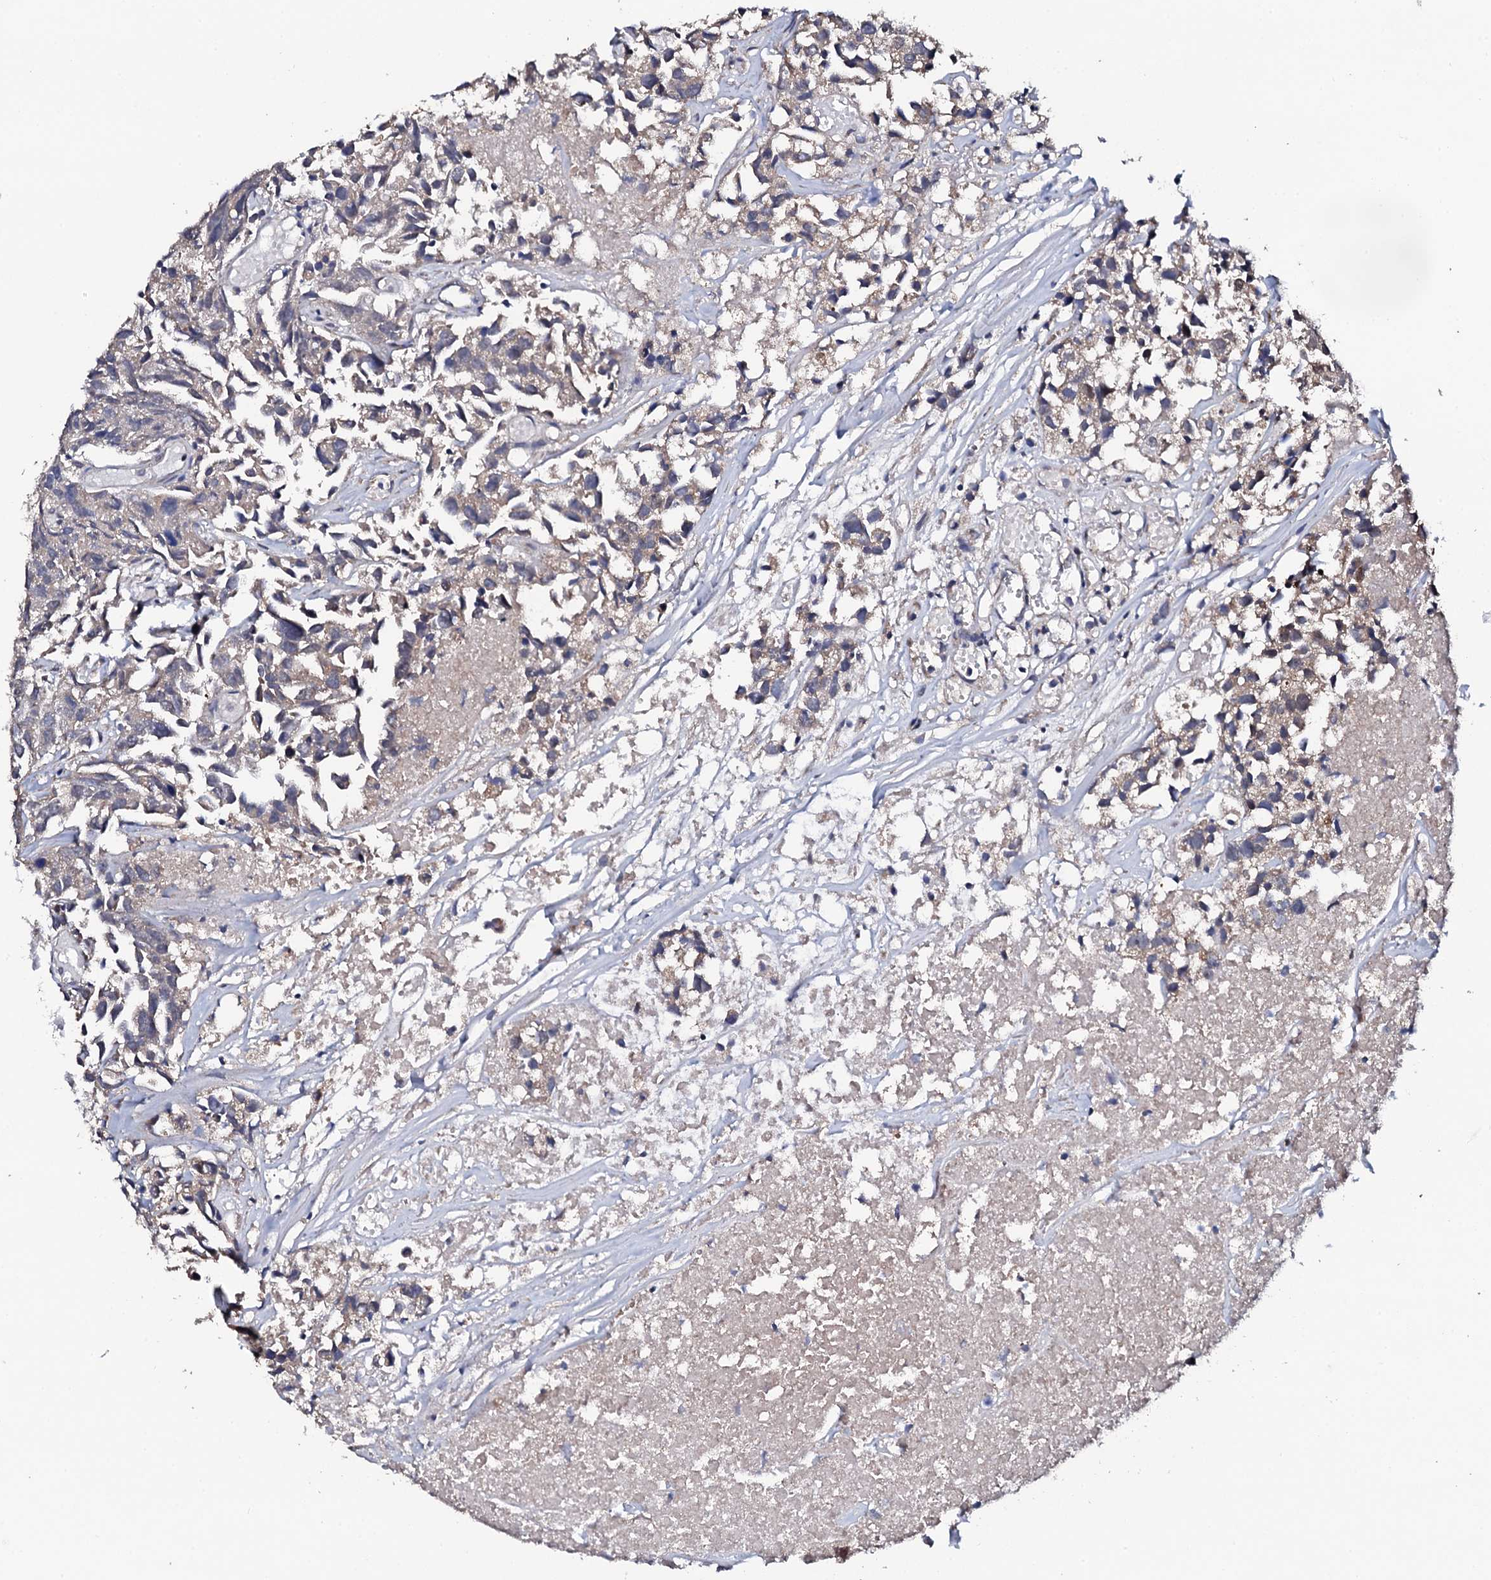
{"staining": {"intensity": "weak", "quantity": "<25%", "location": "cytoplasmic/membranous"}, "tissue": "urothelial cancer", "cell_type": "Tumor cells", "image_type": "cancer", "snomed": [{"axis": "morphology", "description": "Urothelial carcinoma, High grade"}, {"axis": "topography", "description": "Urinary bladder"}], "caption": "DAB (3,3'-diaminobenzidine) immunohistochemical staining of high-grade urothelial carcinoma displays no significant expression in tumor cells. (DAB immunohistochemistry visualized using brightfield microscopy, high magnification).", "gene": "IP6K1", "patient": {"sex": "female", "age": 75}}